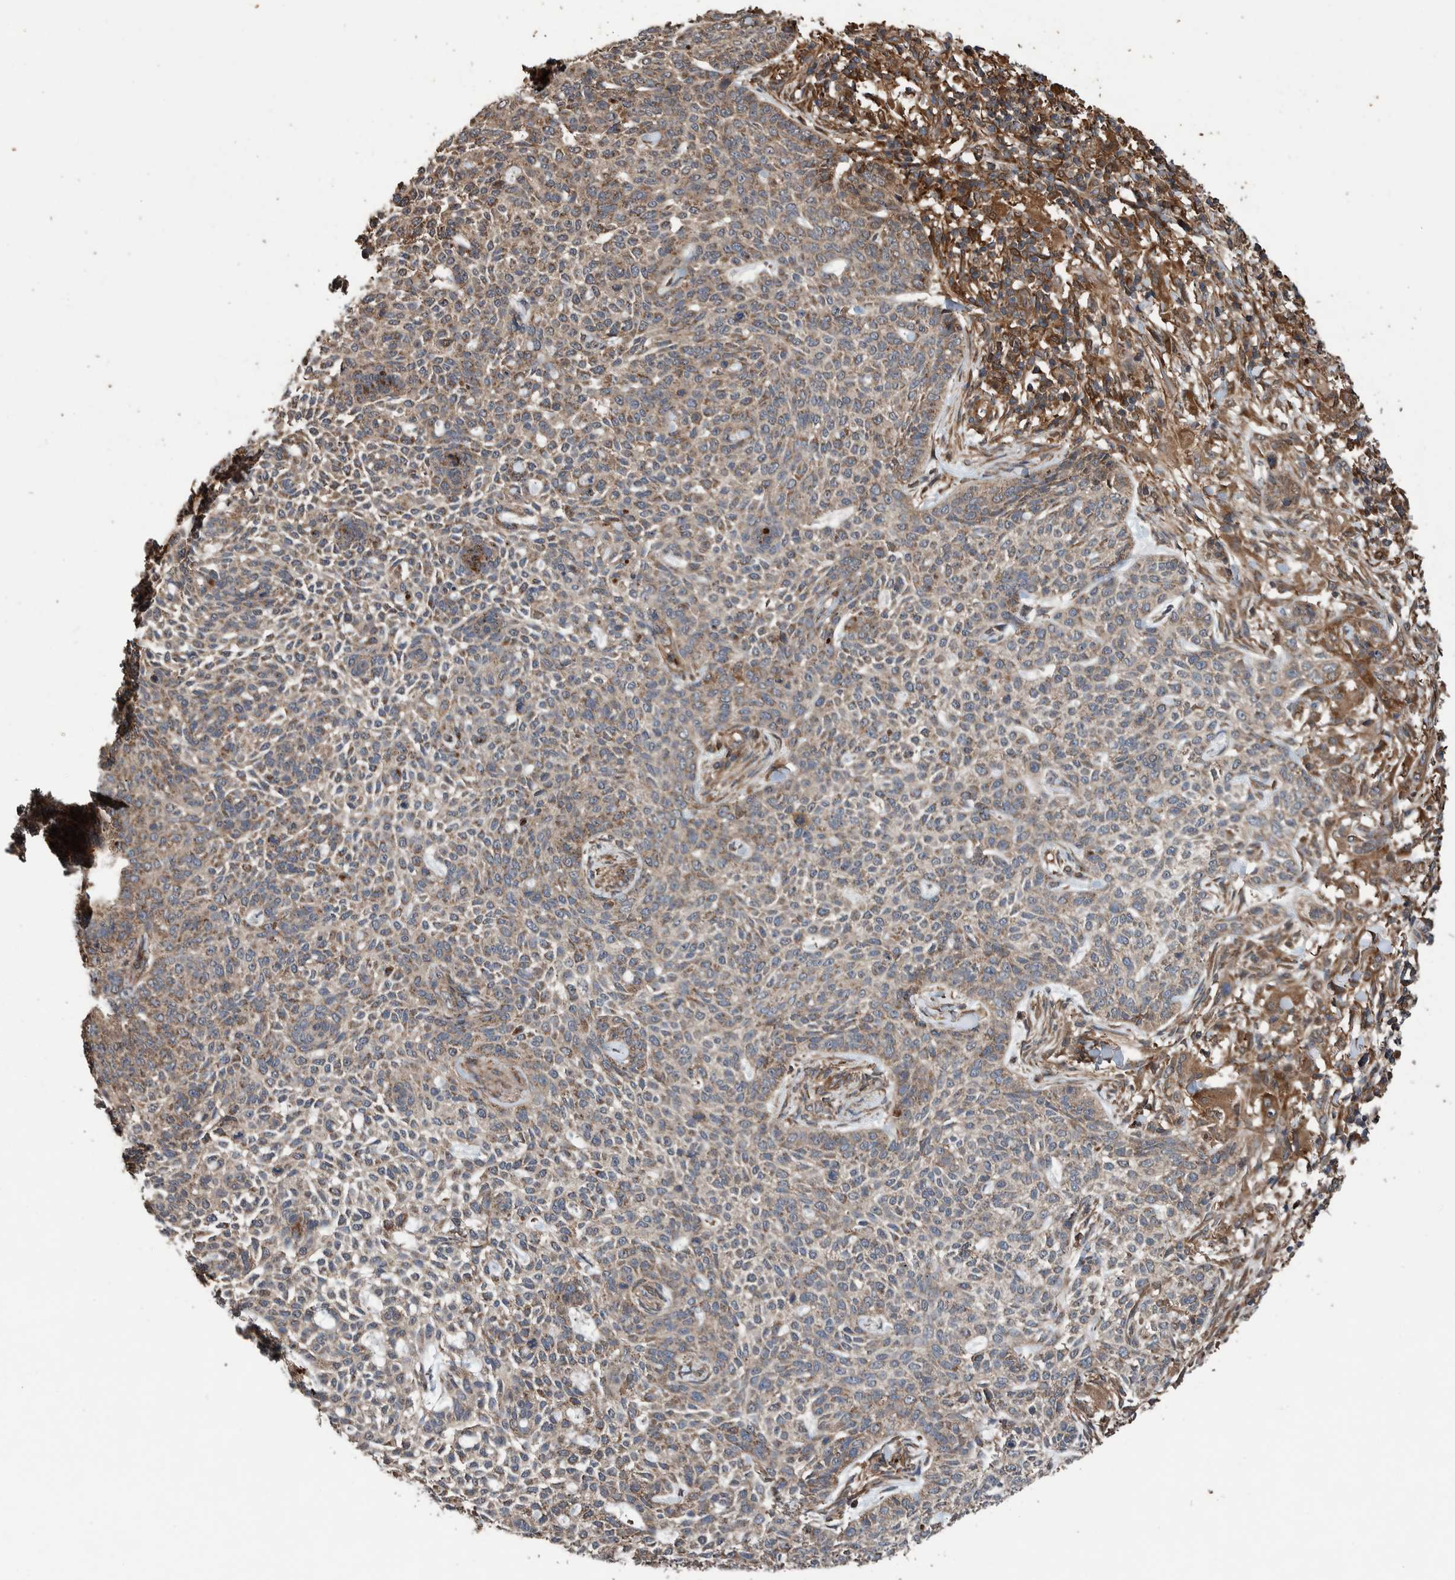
{"staining": {"intensity": "weak", "quantity": "25%-75%", "location": "cytoplasmic/membranous"}, "tissue": "skin cancer", "cell_type": "Tumor cells", "image_type": "cancer", "snomed": [{"axis": "morphology", "description": "Basal cell carcinoma"}, {"axis": "topography", "description": "Skin"}], "caption": "A high-resolution photomicrograph shows immunohistochemistry staining of skin cancer (basal cell carcinoma), which reveals weak cytoplasmic/membranous staining in approximately 25%-75% of tumor cells. The protein is shown in brown color, while the nuclei are stained blue.", "gene": "TRIM16", "patient": {"sex": "female", "age": 64}}